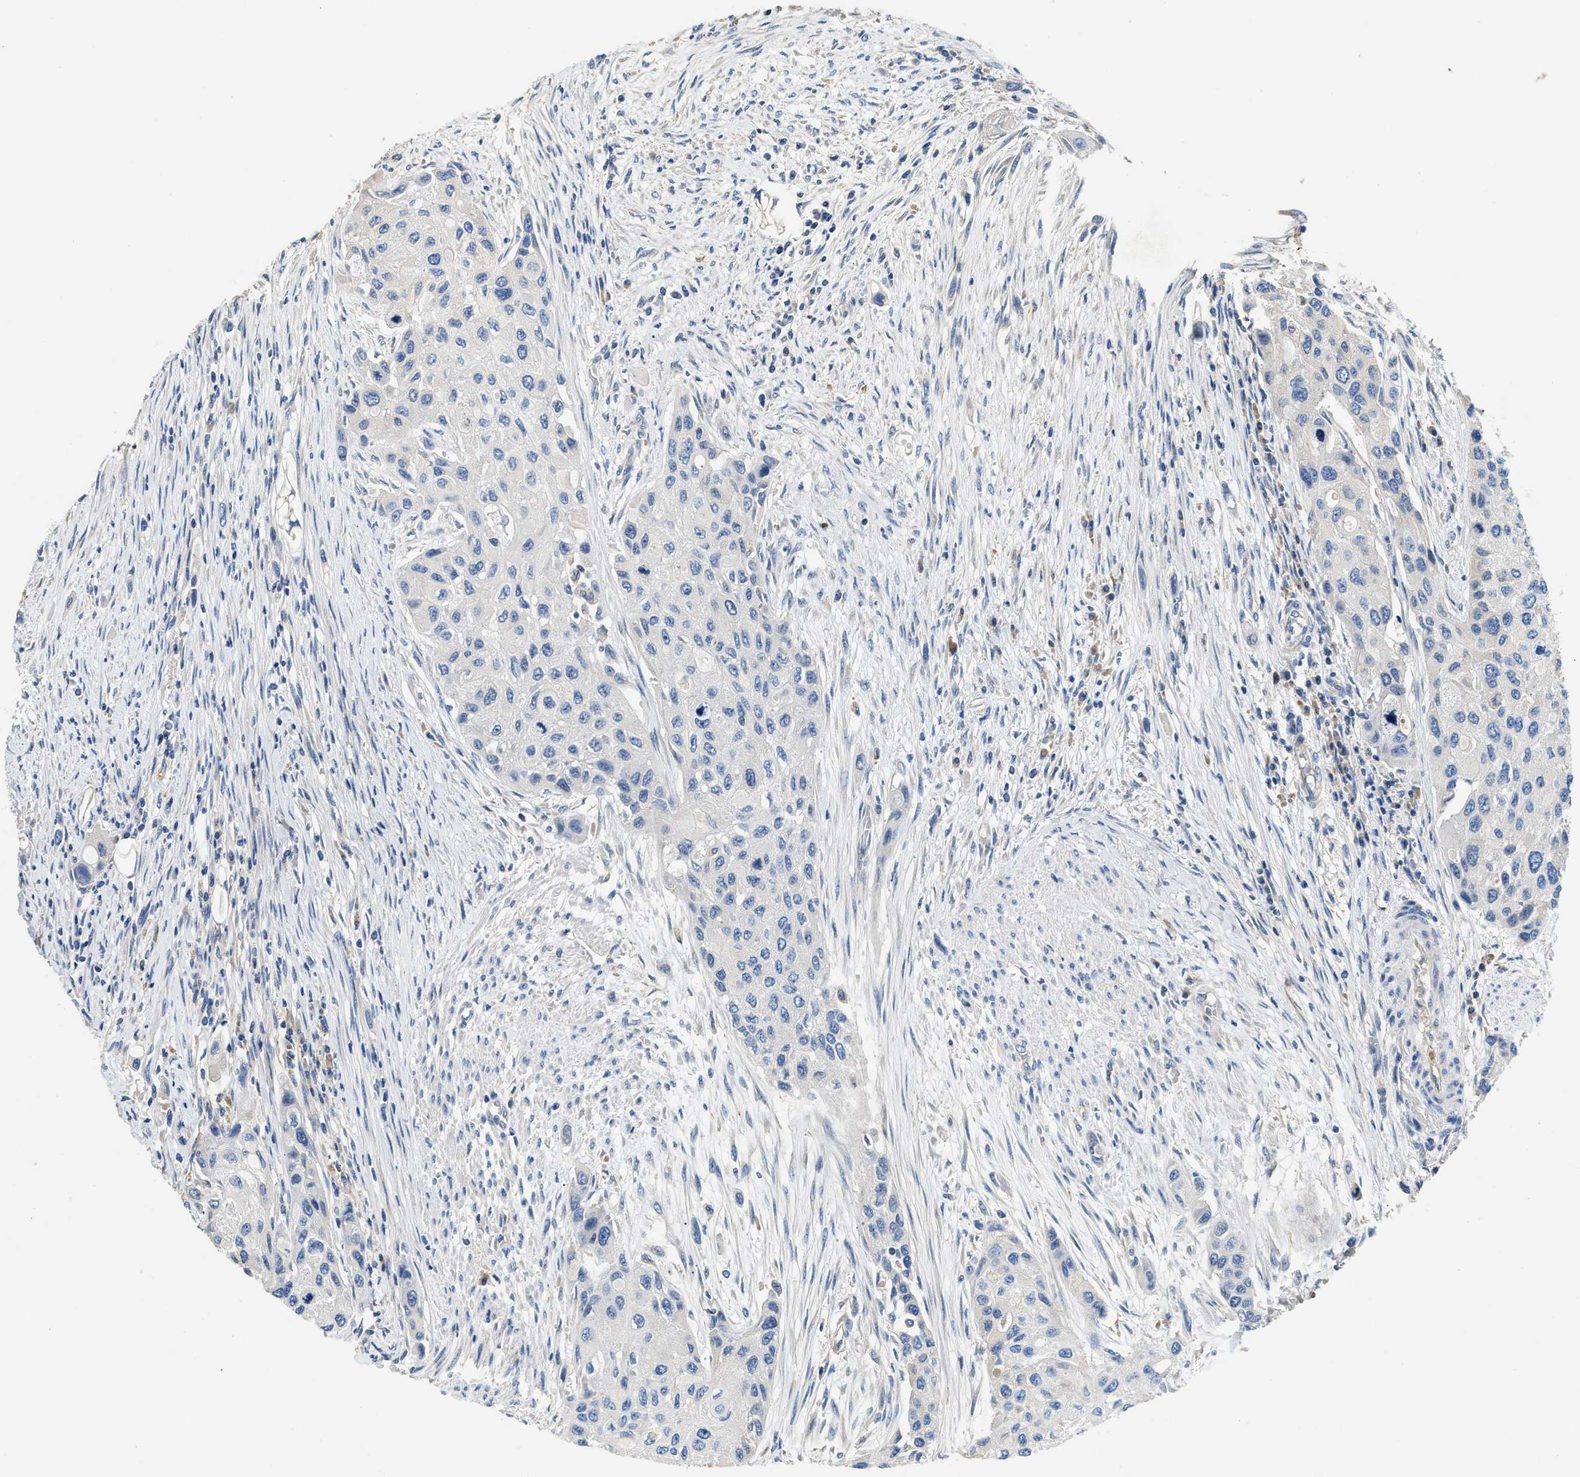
{"staining": {"intensity": "negative", "quantity": "none", "location": "none"}, "tissue": "urothelial cancer", "cell_type": "Tumor cells", "image_type": "cancer", "snomed": [{"axis": "morphology", "description": "Urothelial carcinoma, High grade"}, {"axis": "topography", "description": "Urinary bladder"}], "caption": "There is no significant expression in tumor cells of urothelial carcinoma (high-grade). (DAB (3,3'-diaminobenzidine) immunohistochemistry visualized using brightfield microscopy, high magnification).", "gene": "IL17RC", "patient": {"sex": "female", "age": 56}}